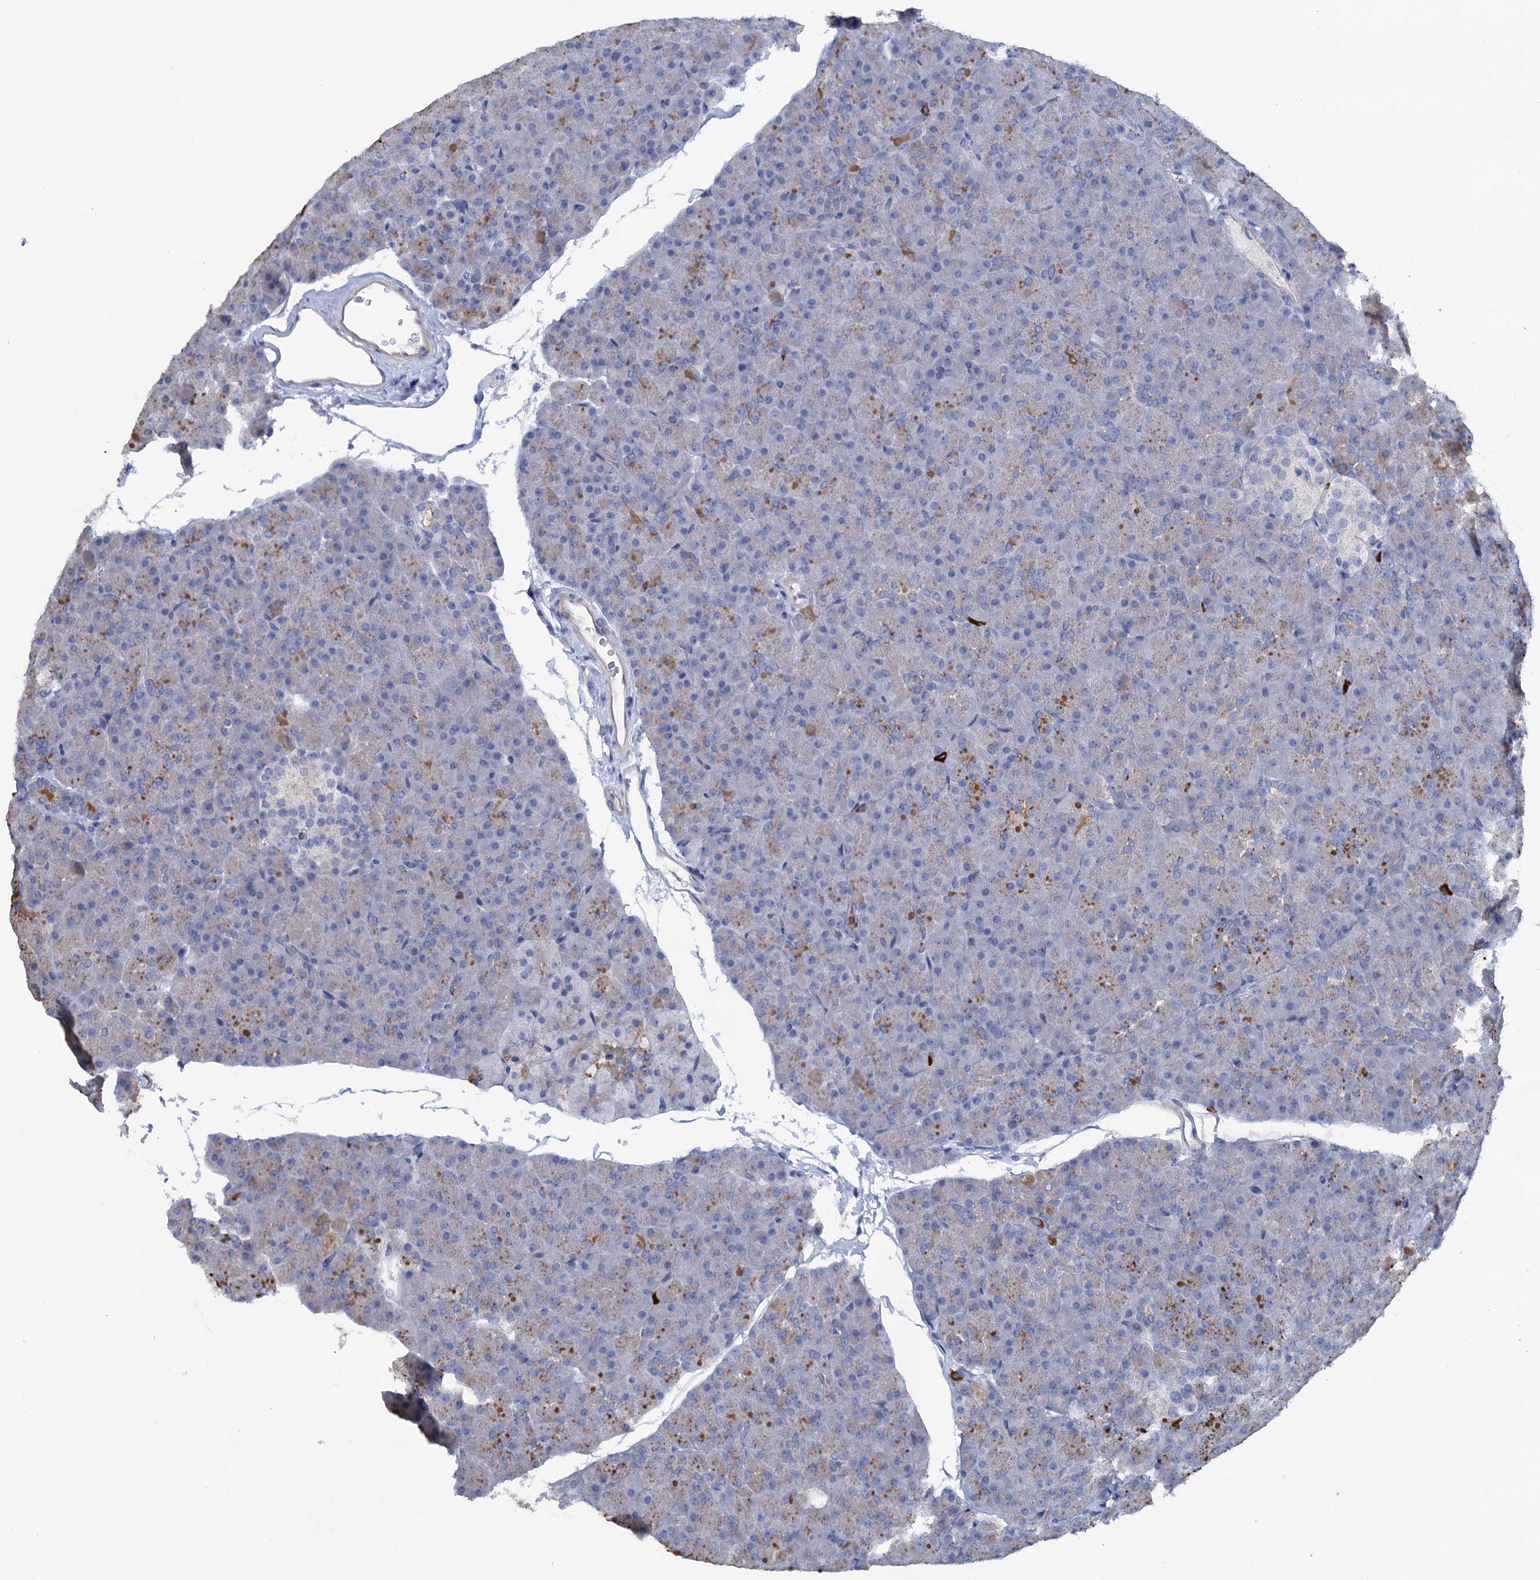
{"staining": {"intensity": "moderate", "quantity": "<25%", "location": "cytoplasmic/membranous"}, "tissue": "pancreas", "cell_type": "Exocrine glandular cells", "image_type": "normal", "snomed": [{"axis": "morphology", "description": "Normal tissue, NOS"}, {"axis": "topography", "description": "Pancreas"}], "caption": "IHC (DAB (3,3'-diaminobenzidine)) staining of normal human pancreas exhibits moderate cytoplasmic/membranous protein expression in approximately <25% of exocrine glandular cells.", "gene": "FAM111B", "patient": {"sex": "male", "age": 36}}